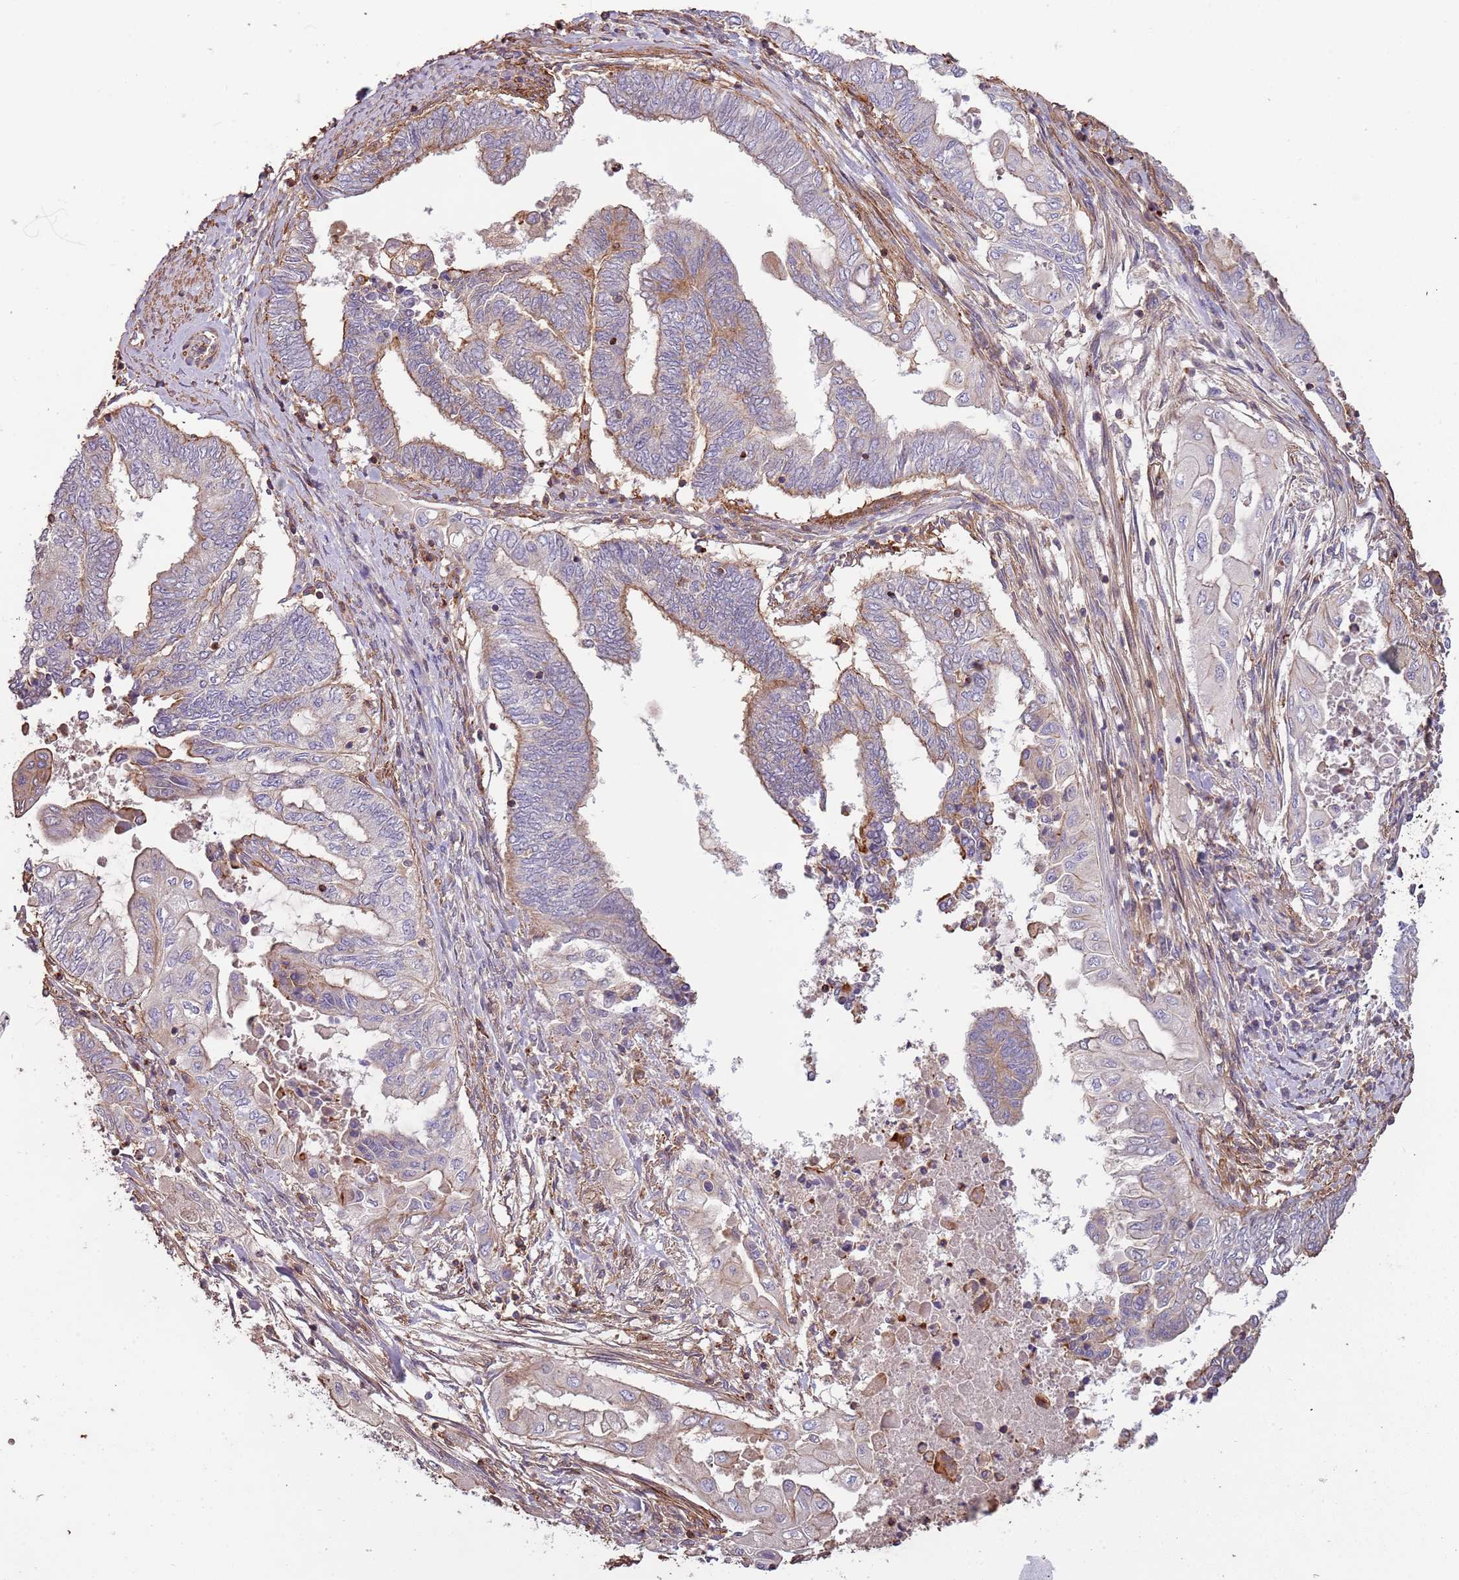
{"staining": {"intensity": "moderate", "quantity": "<25%", "location": "cytoplasmic/membranous"}, "tissue": "endometrial cancer", "cell_type": "Tumor cells", "image_type": "cancer", "snomed": [{"axis": "morphology", "description": "Adenocarcinoma, NOS"}, {"axis": "topography", "description": "Uterus"}, {"axis": "topography", "description": "Endometrium"}], "caption": "A photomicrograph showing moderate cytoplasmic/membranous staining in about <25% of tumor cells in endometrial cancer, as visualized by brown immunohistochemical staining.", "gene": "FECH", "patient": {"sex": "female", "age": 70}}